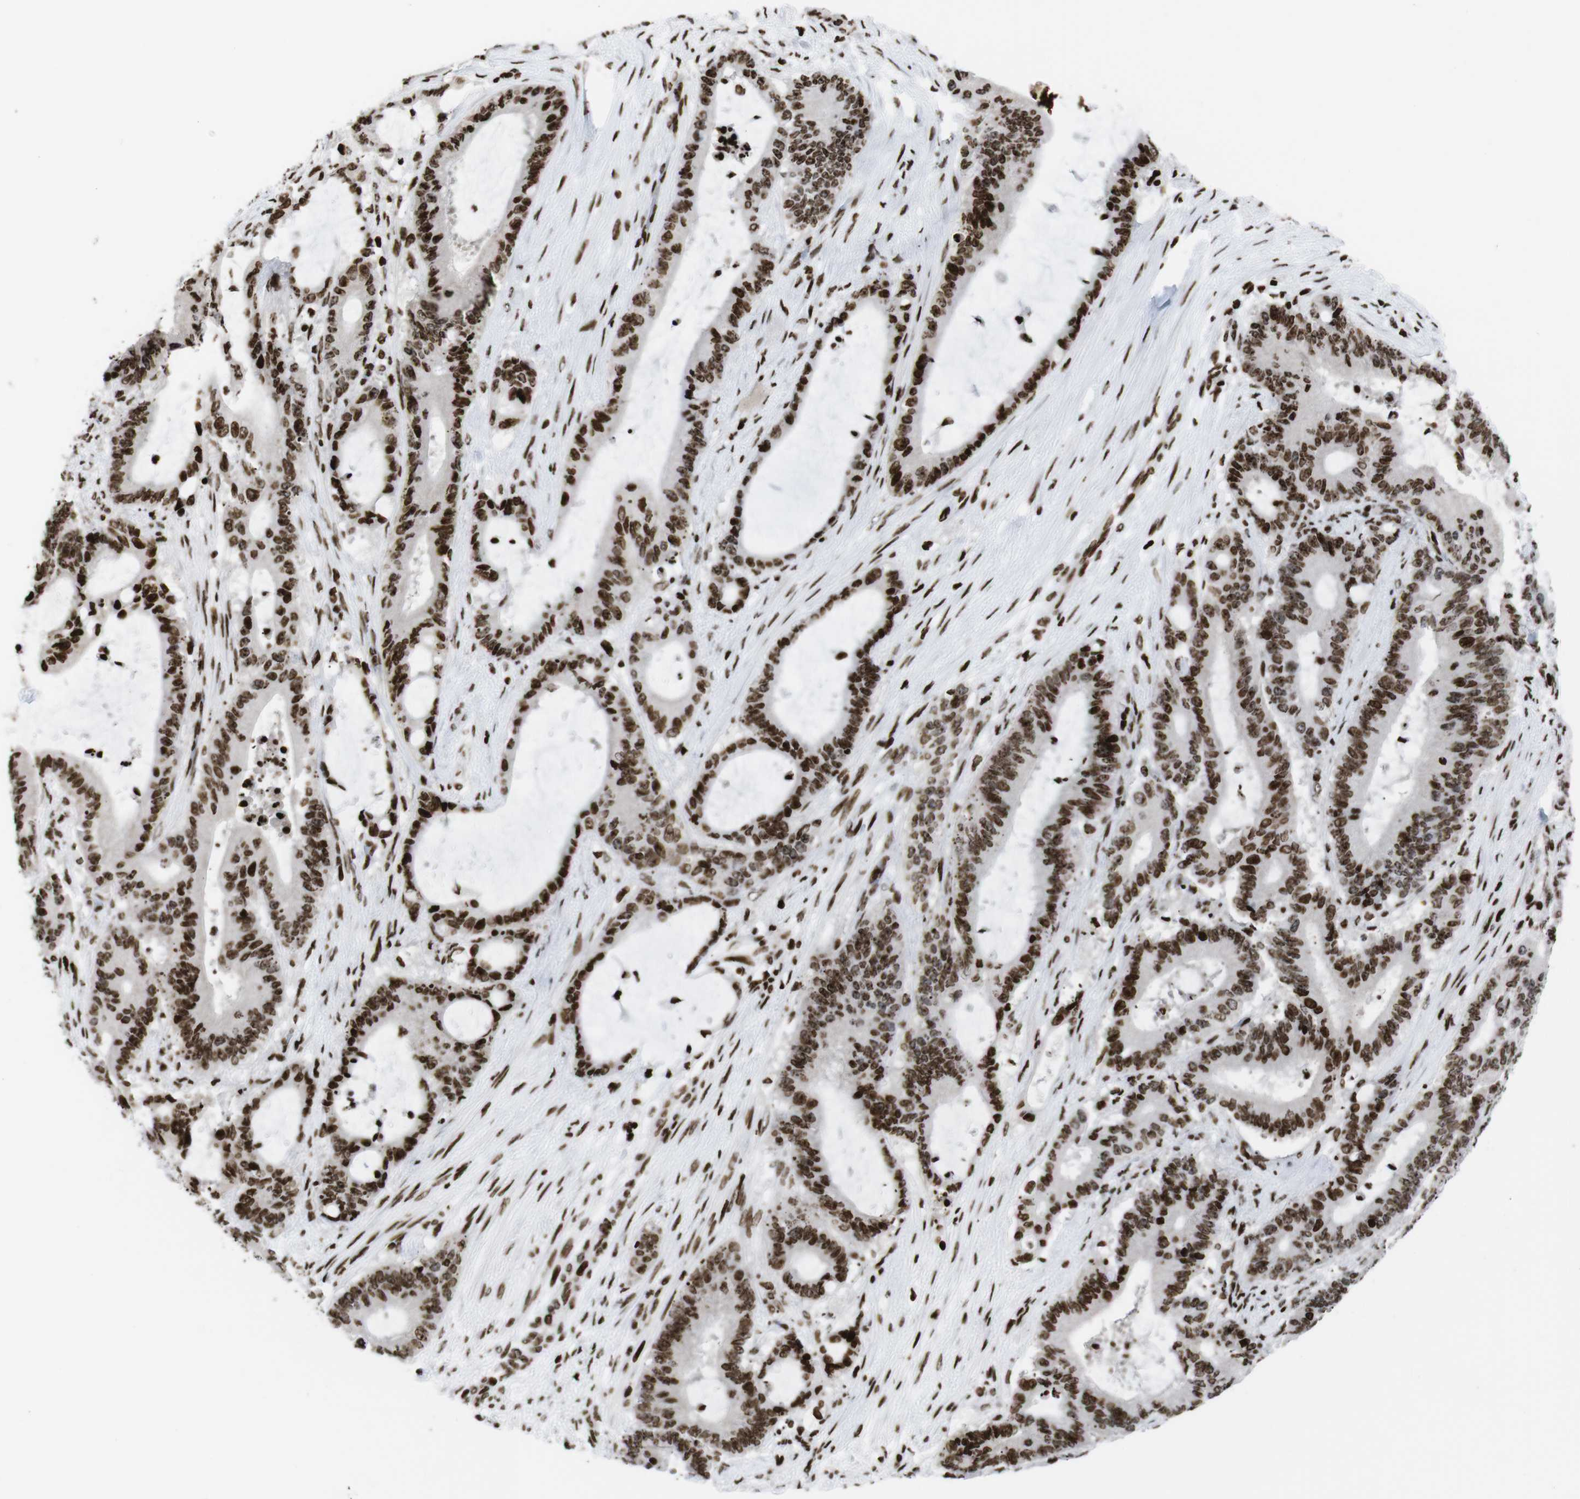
{"staining": {"intensity": "strong", "quantity": ">75%", "location": "nuclear"}, "tissue": "liver cancer", "cell_type": "Tumor cells", "image_type": "cancer", "snomed": [{"axis": "morphology", "description": "Cholangiocarcinoma"}, {"axis": "topography", "description": "Liver"}], "caption": "Brown immunohistochemical staining in human cholangiocarcinoma (liver) reveals strong nuclear expression in about >75% of tumor cells.", "gene": "H1-4", "patient": {"sex": "female", "age": 73}}